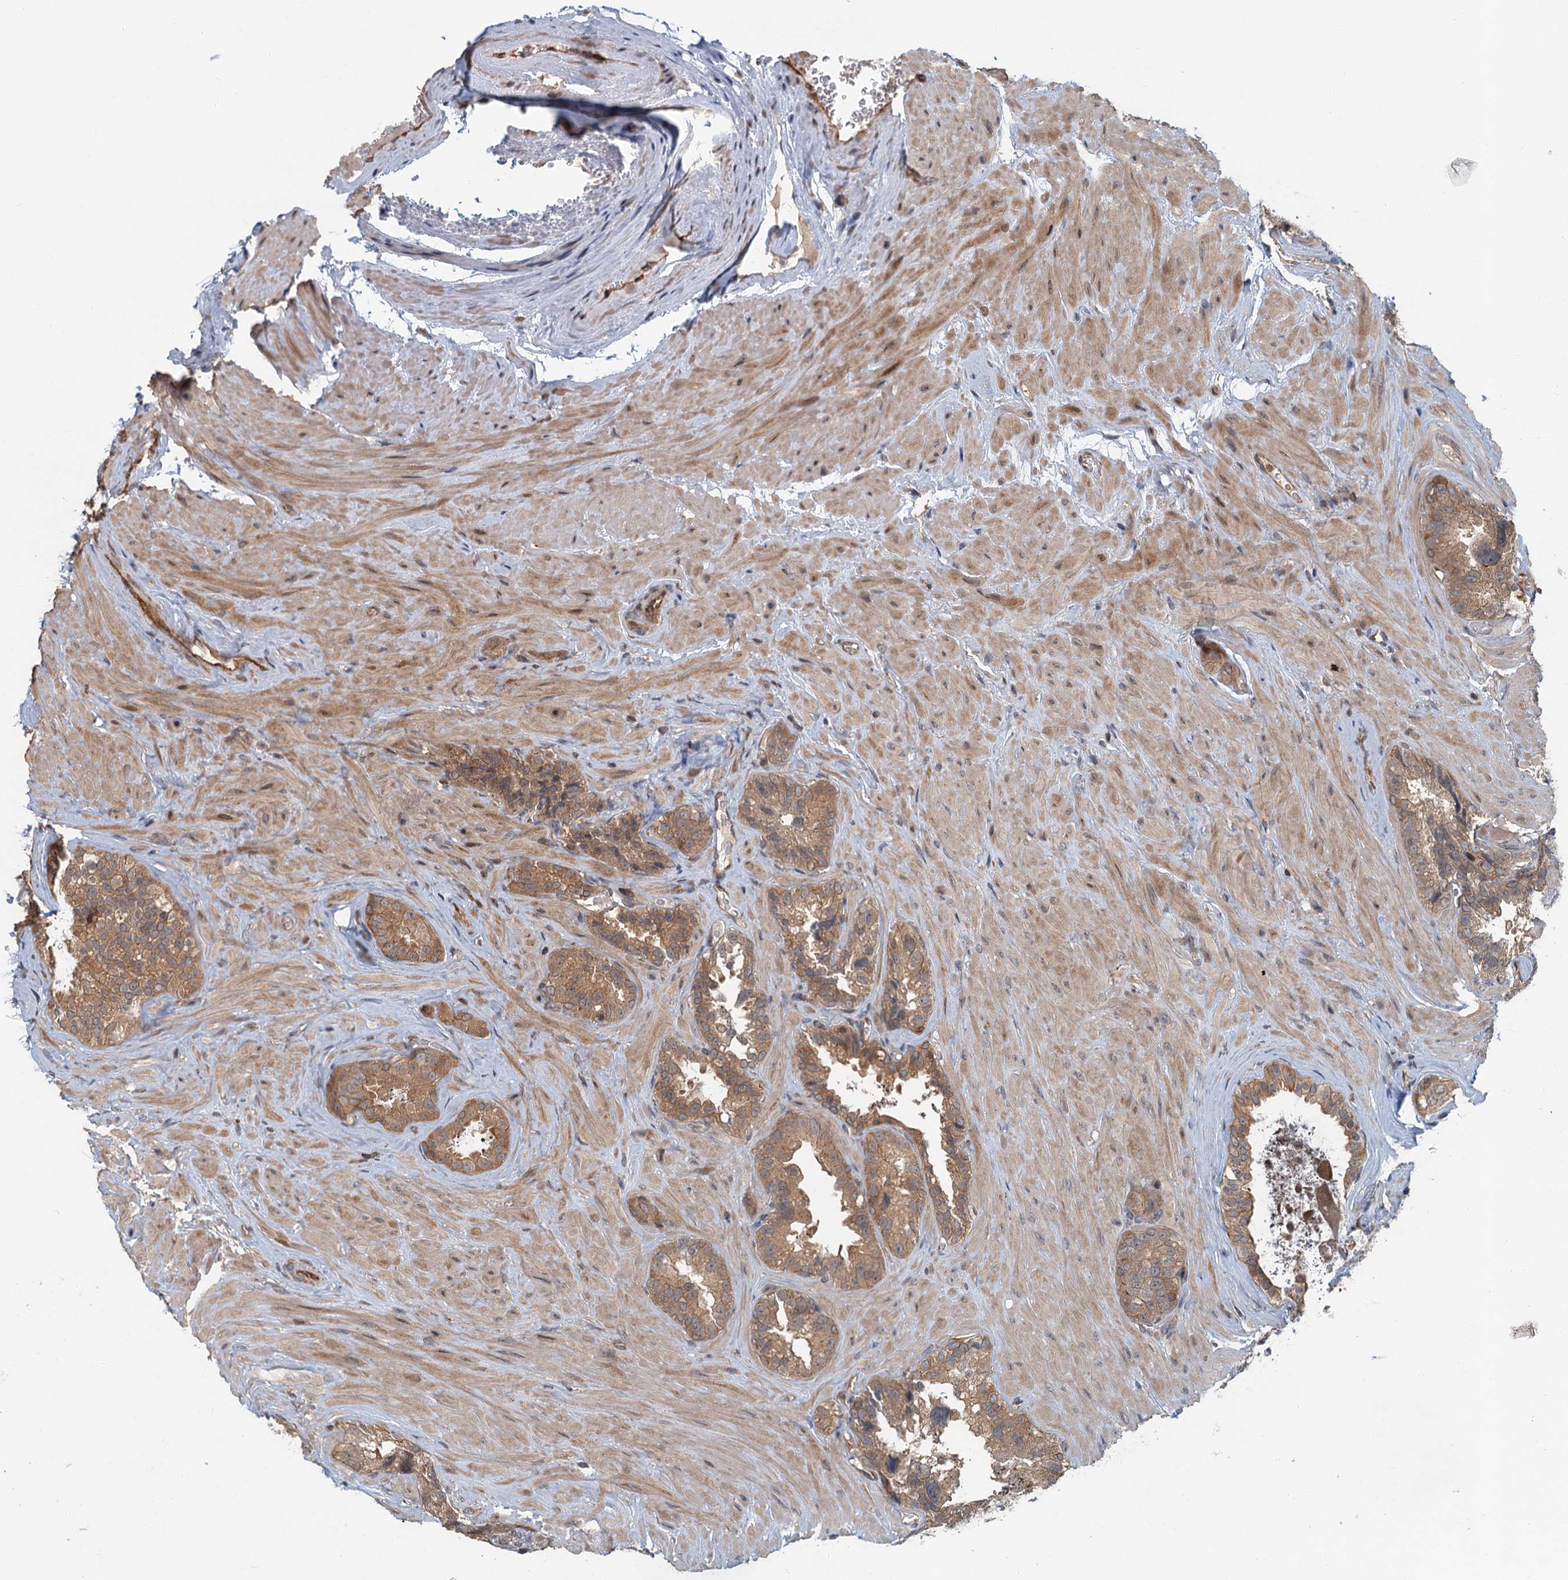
{"staining": {"intensity": "moderate", "quantity": ">75%", "location": "cytoplasmic/membranous"}, "tissue": "seminal vesicle", "cell_type": "Glandular cells", "image_type": "normal", "snomed": [{"axis": "morphology", "description": "Normal tissue, NOS"}, {"axis": "topography", "description": "Seminal veicle"}, {"axis": "topography", "description": "Peripheral nerve tissue"}], "caption": "A brown stain shows moderate cytoplasmic/membranous expression of a protein in glandular cells of benign seminal vesicle.", "gene": "ZNF527", "patient": {"sex": "male", "age": 67}}